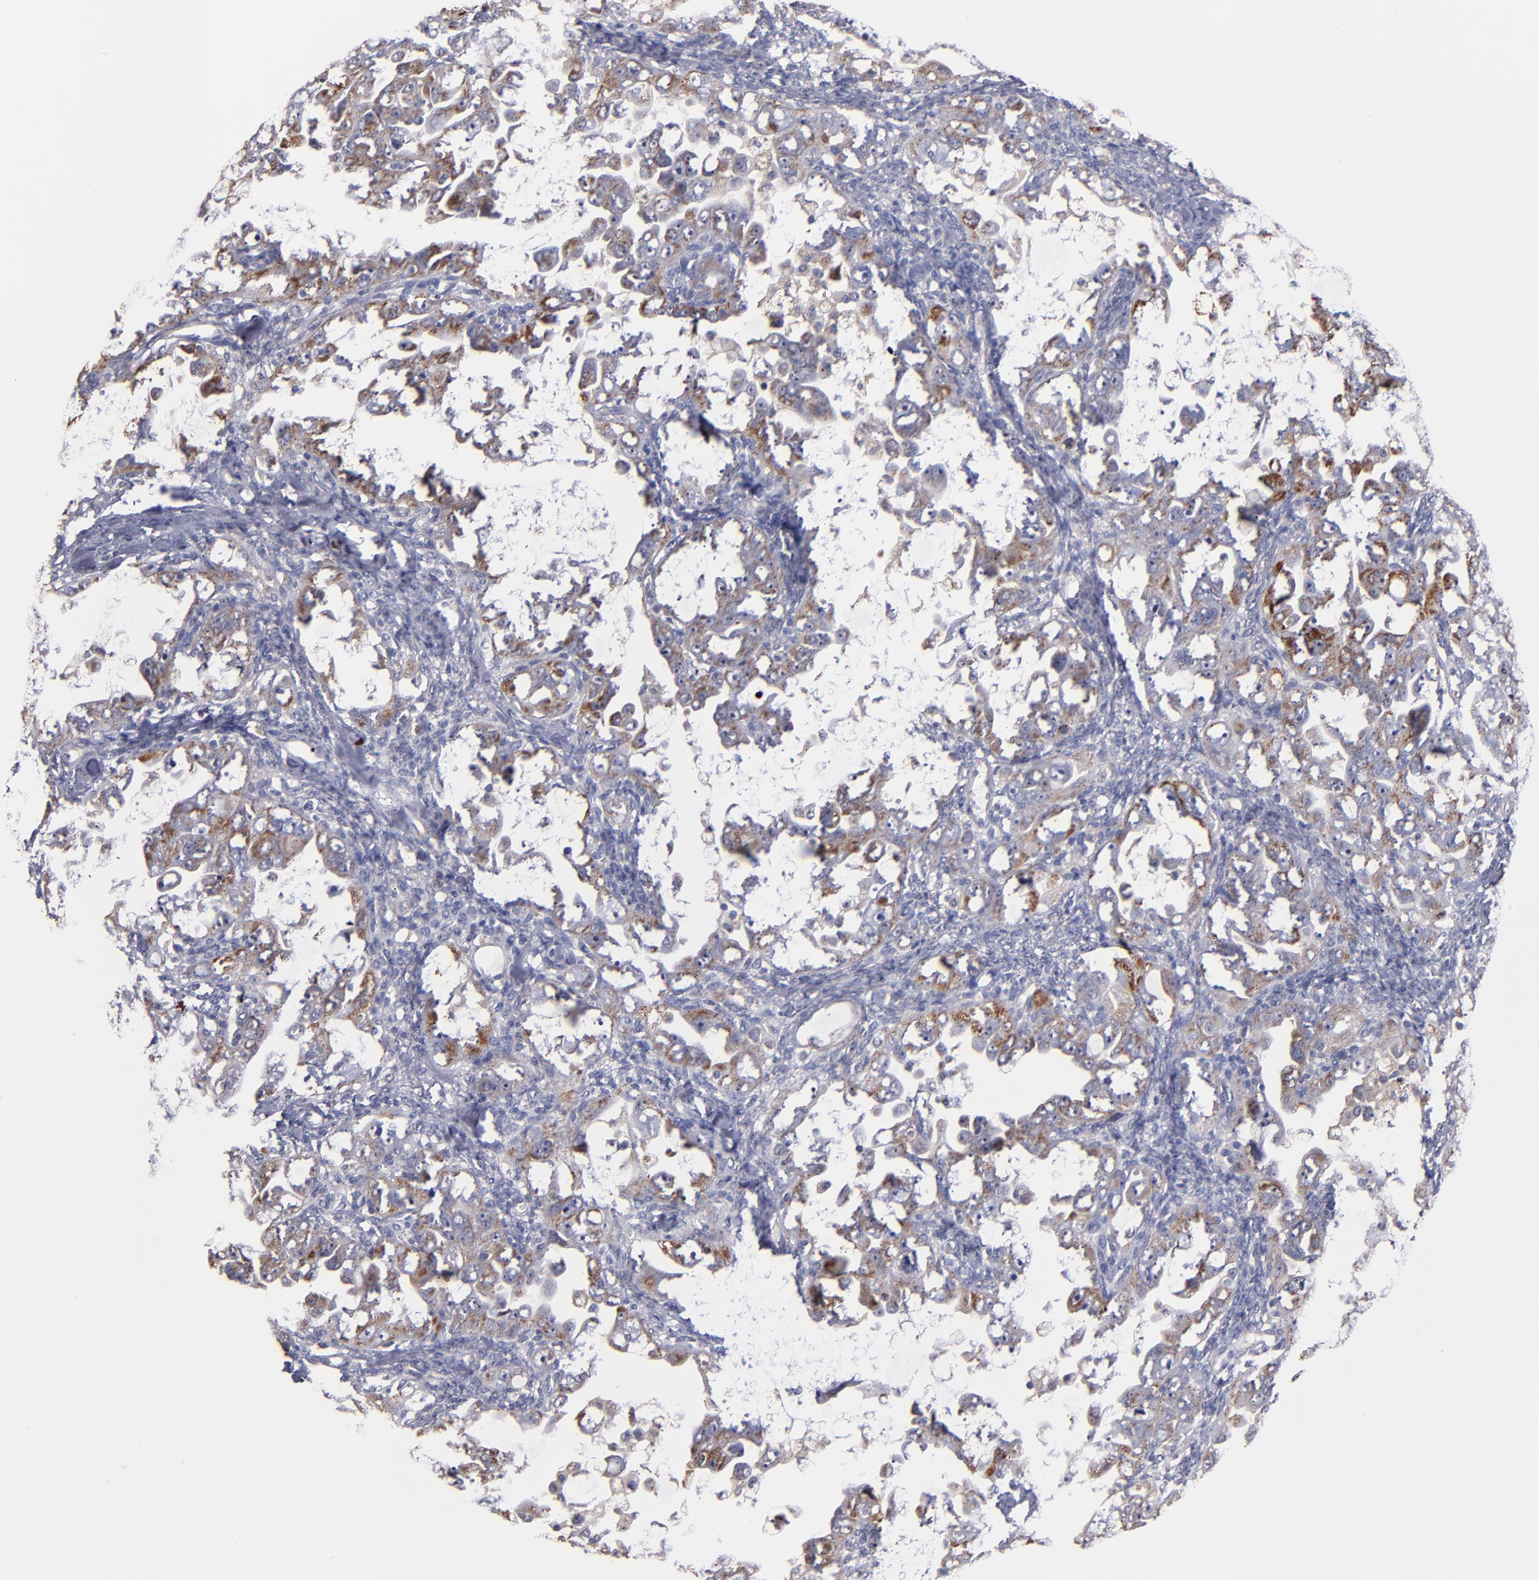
{"staining": {"intensity": "weak", "quantity": ">75%", "location": "cytoplasmic/membranous"}, "tissue": "ovarian cancer", "cell_type": "Tumor cells", "image_type": "cancer", "snomed": [{"axis": "morphology", "description": "Cystadenocarcinoma, serous, NOS"}, {"axis": "topography", "description": "Ovary"}], "caption": "This photomicrograph displays immunohistochemistry staining of ovarian cancer, with low weak cytoplasmic/membranous staining in approximately >75% of tumor cells.", "gene": "DIABLO", "patient": {"sex": "female", "age": 66}}